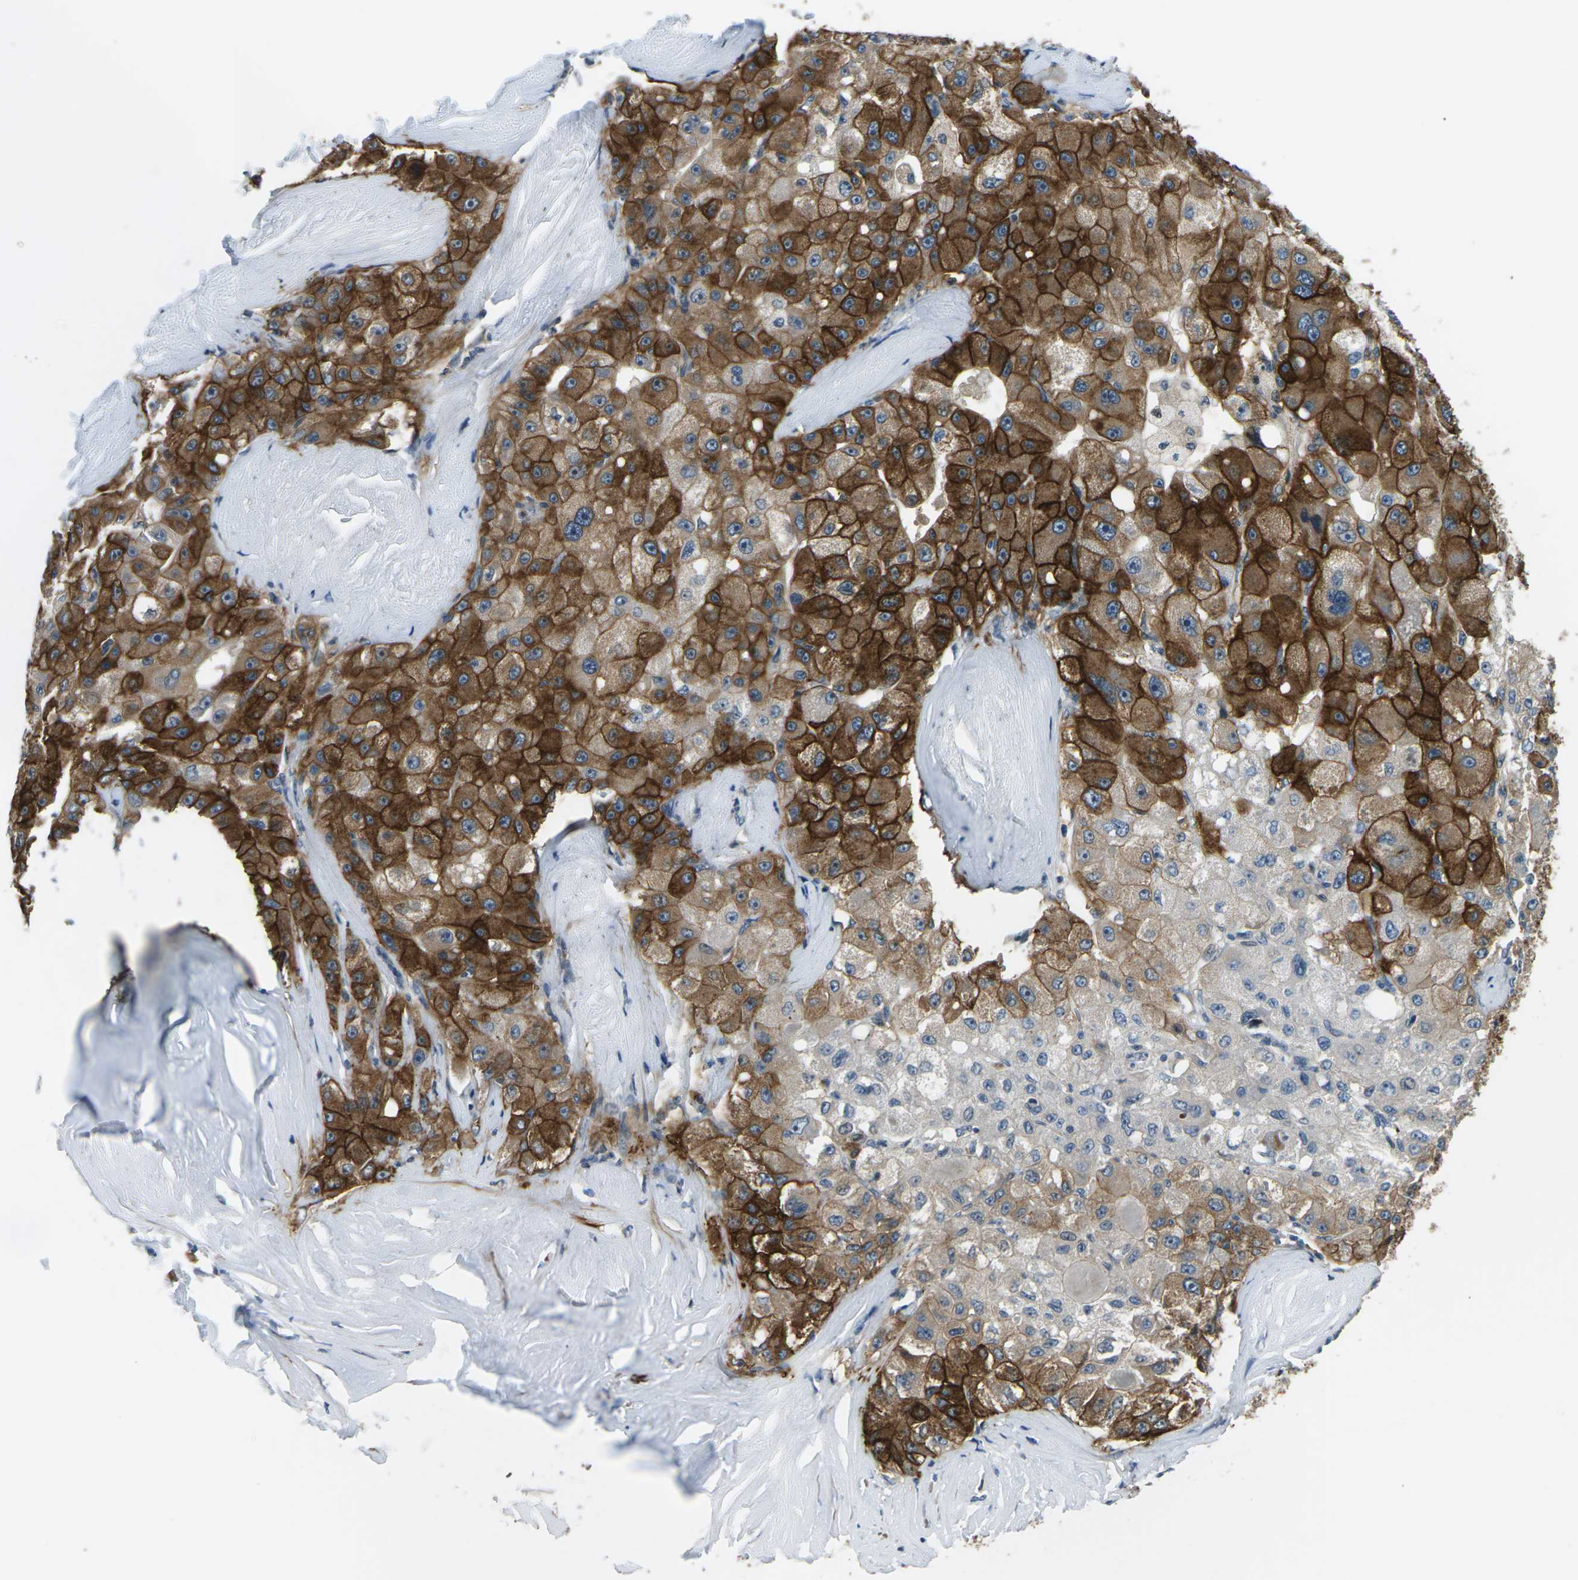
{"staining": {"intensity": "strong", "quantity": ">75%", "location": "cytoplasmic/membranous"}, "tissue": "liver cancer", "cell_type": "Tumor cells", "image_type": "cancer", "snomed": [{"axis": "morphology", "description": "Carcinoma, Hepatocellular, NOS"}, {"axis": "topography", "description": "Liver"}], "caption": "Immunohistochemistry image of human liver cancer stained for a protein (brown), which exhibits high levels of strong cytoplasmic/membranous positivity in about >75% of tumor cells.", "gene": "SLC13A3", "patient": {"sex": "male", "age": 80}}